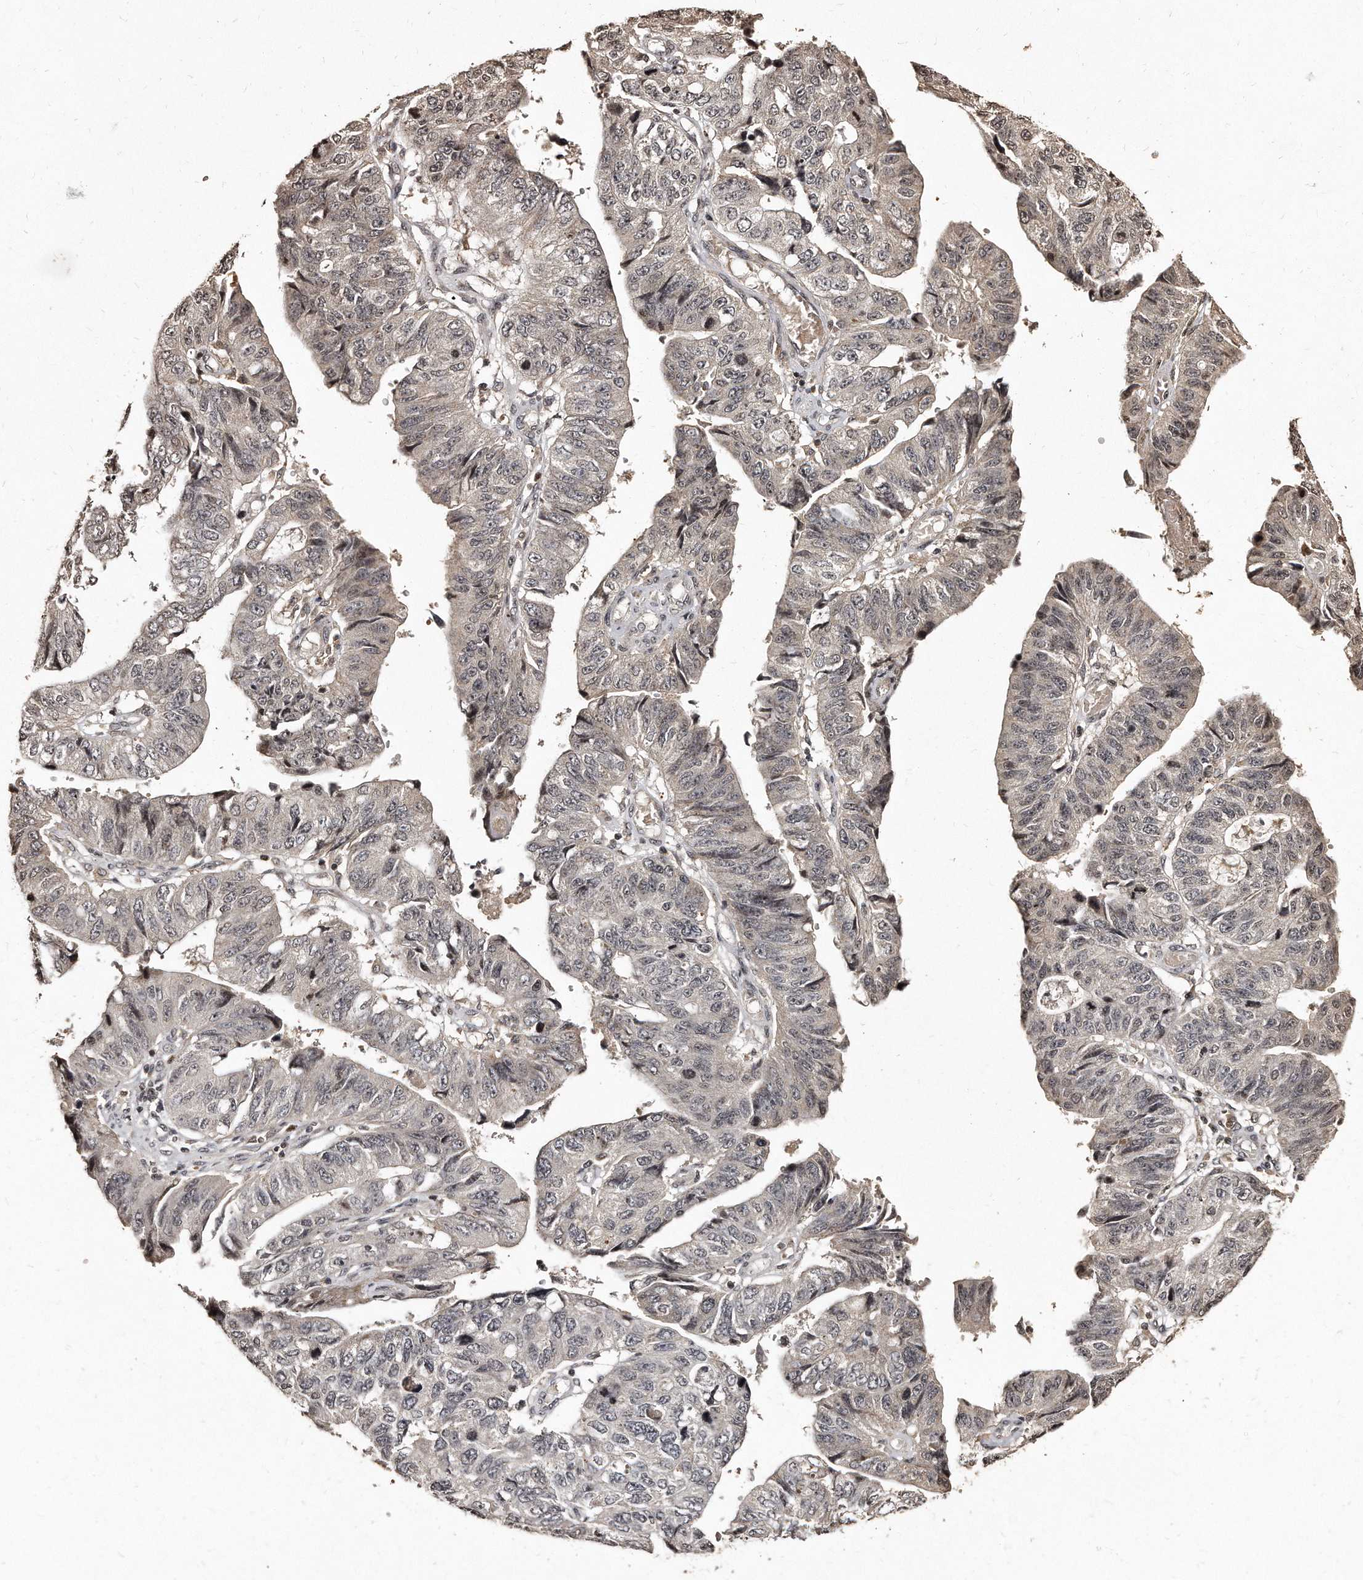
{"staining": {"intensity": "weak", "quantity": "25%-75%", "location": "cytoplasmic/membranous,nuclear"}, "tissue": "stomach cancer", "cell_type": "Tumor cells", "image_type": "cancer", "snomed": [{"axis": "morphology", "description": "Adenocarcinoma, NOS"}, {"axis": "topography", "description": "Stomach"}], "caption": "There is low levels of weak cytoplasmic/membranous and nuclear positivity in tumor cells of adenocarcinoma (stomach), as demonstrated by immunohistochemical staining (brown color).", "gene": "TSHR", "patient": {"sex": "male", "age": 59}}